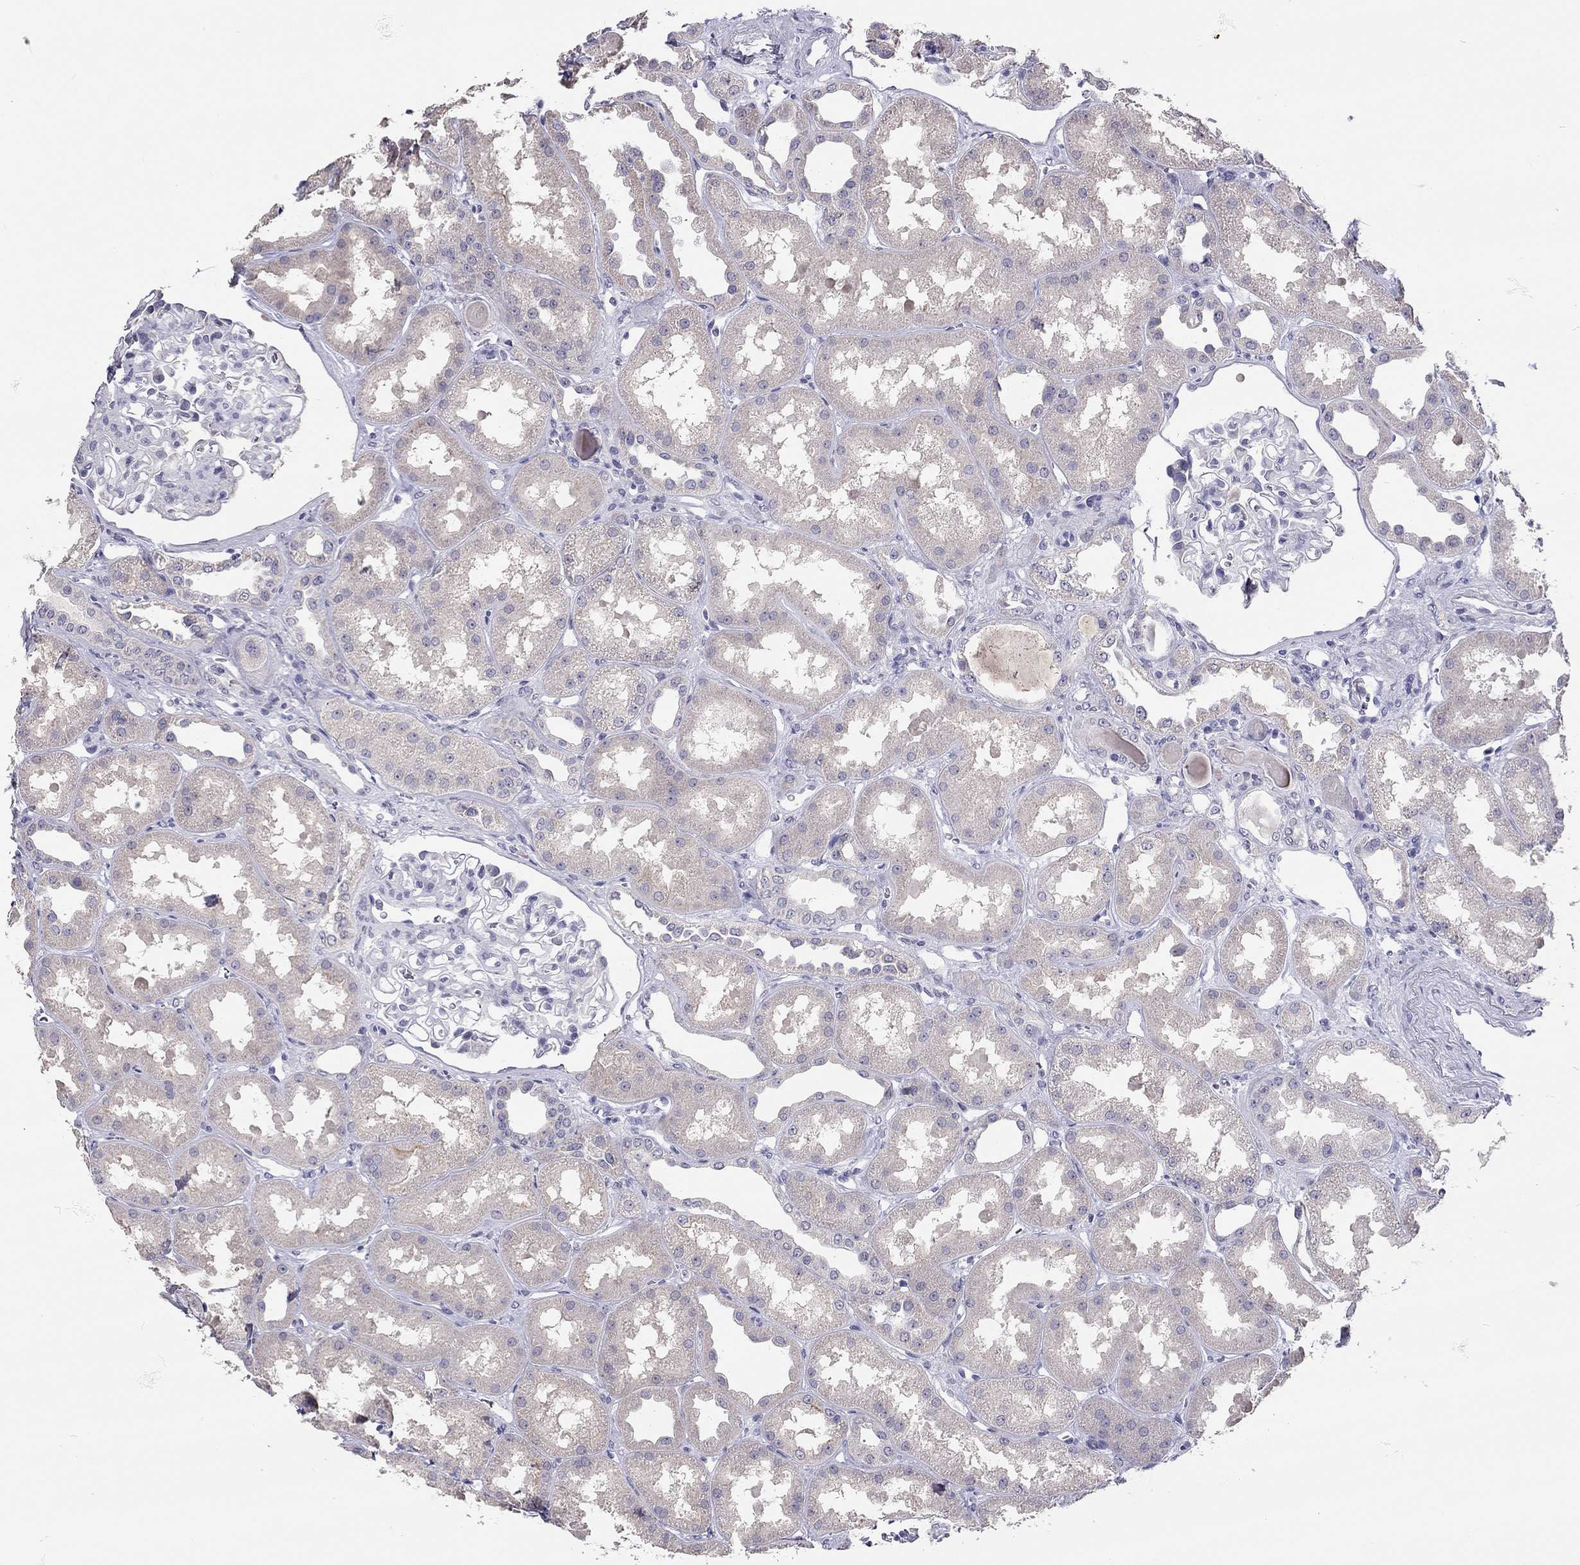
{"staining": {"intensity": "negative", "quantity": "none", "location": "none"}, "tissue": "kidney", "cell_type": "Cells in glomeruli", "image_type": "normal", "snomed": [{"axis": "morphology", "description": "Normal tissue, NOS"}, {"axis": "topography", "description": "Kidney"}], "caption": "This is an IHC photomicrograph of unremarkable human kidney. There is no positivity in cells in glomeruli.", "gene": "SCARB1", "patient": {"sex": "male", "age": 61}}